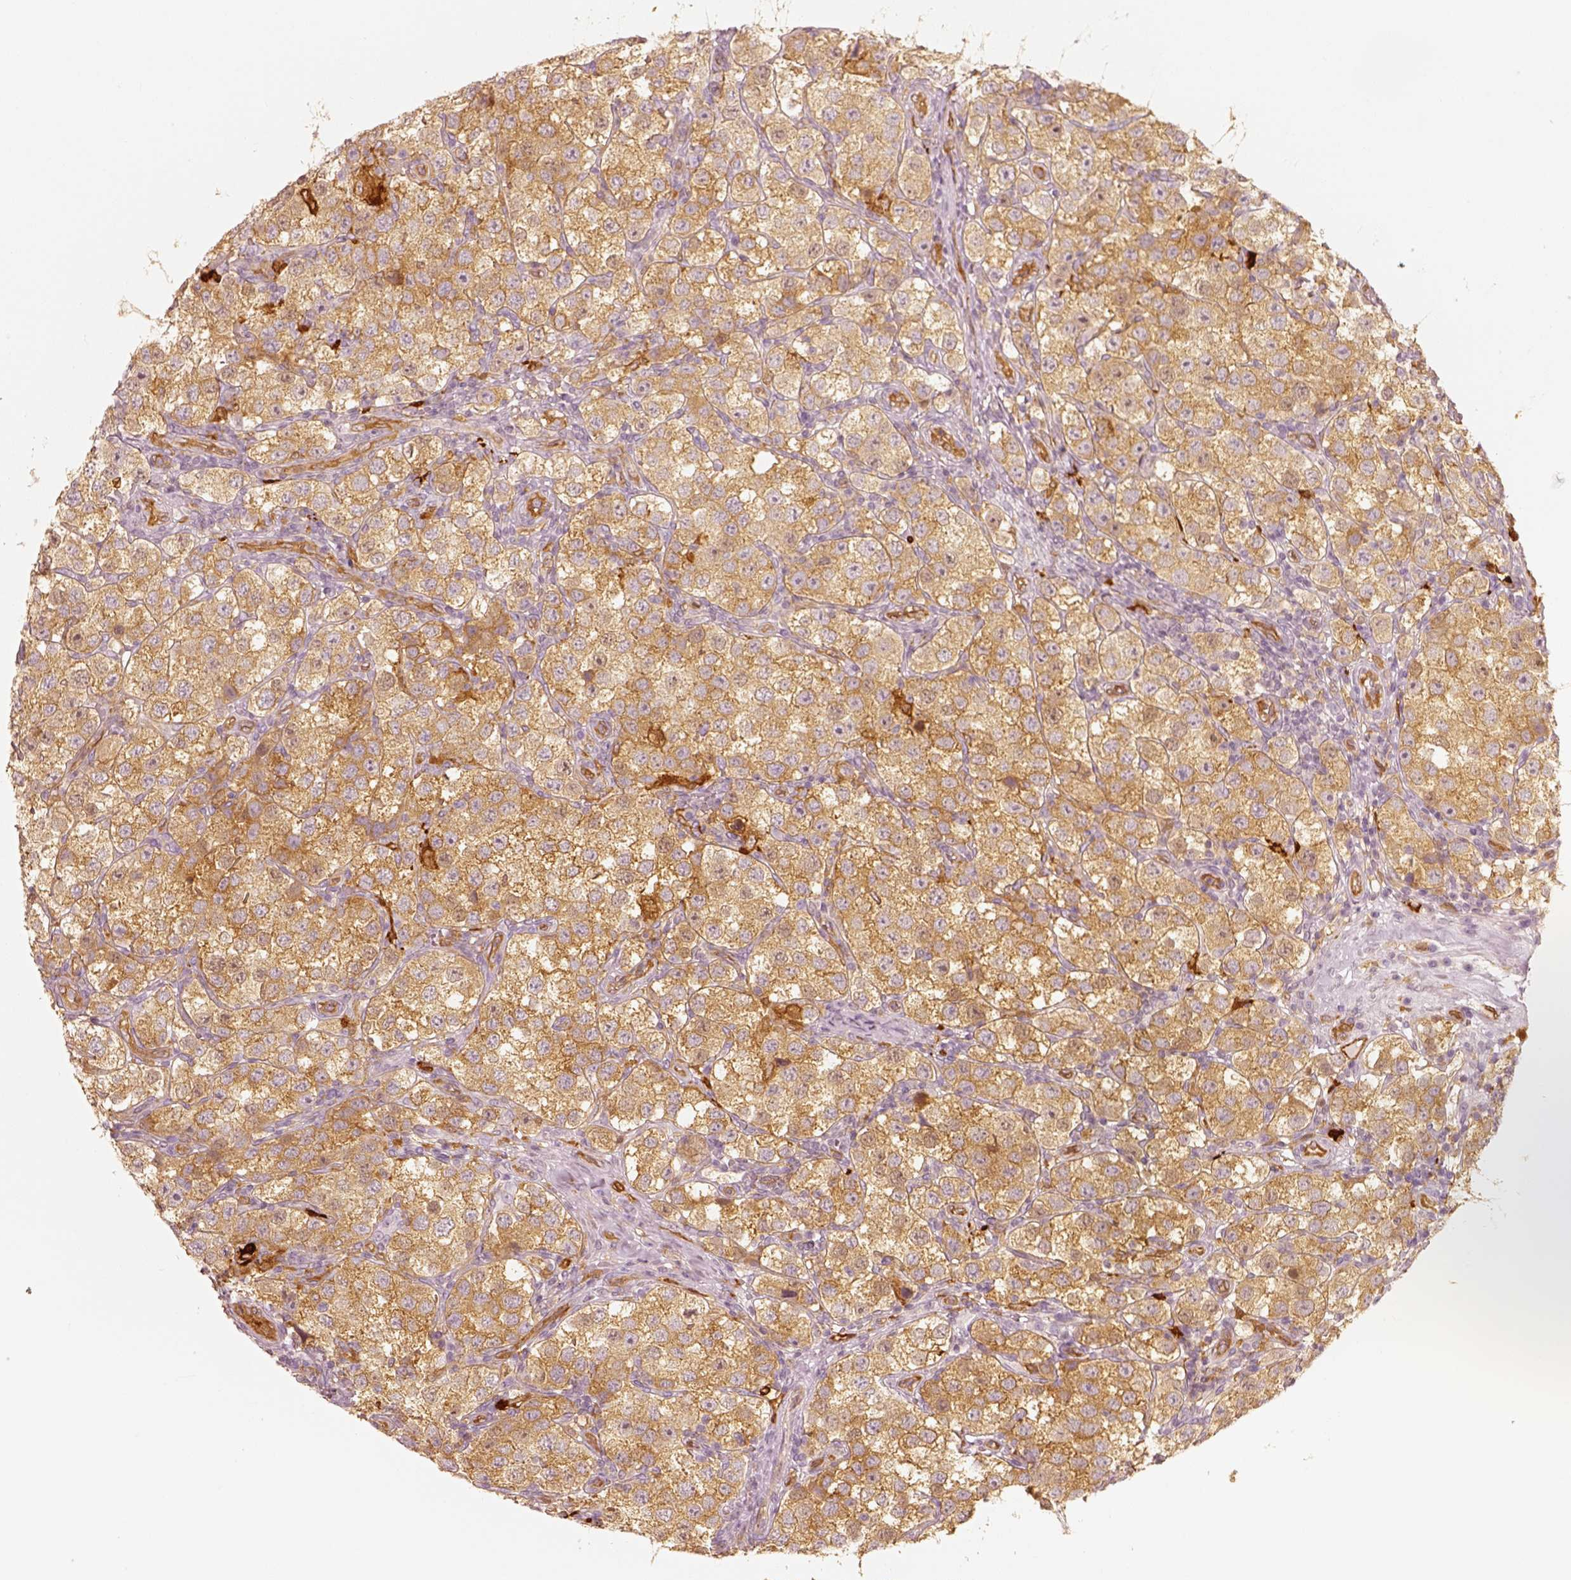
{"staining": {"intensity": "moderate", "quantity": ">75%", "location": "cytoplasmic/membranous"}, "tissue": "testis cancer", "cell_type": "Tumor cells", "image_type": "cancer", "snomed": [{"axis": "morphology", "description": "Seminoma, NOS"}, {"axis": "topography", "description": "Testis"}], "caption": "The image reveals staining of testis cancer (seminoma), revealing moderate cytoplasmic/membranous protein positivity (brown color) within tumor cells. The staining was performed using DAB to visualize the protein expression in brown, while the nuclei were stained in blue with hematoxylin (Magnification: 20x).", "gene": "FSCN1", "patient": {"sex": "male", "age": 37}}